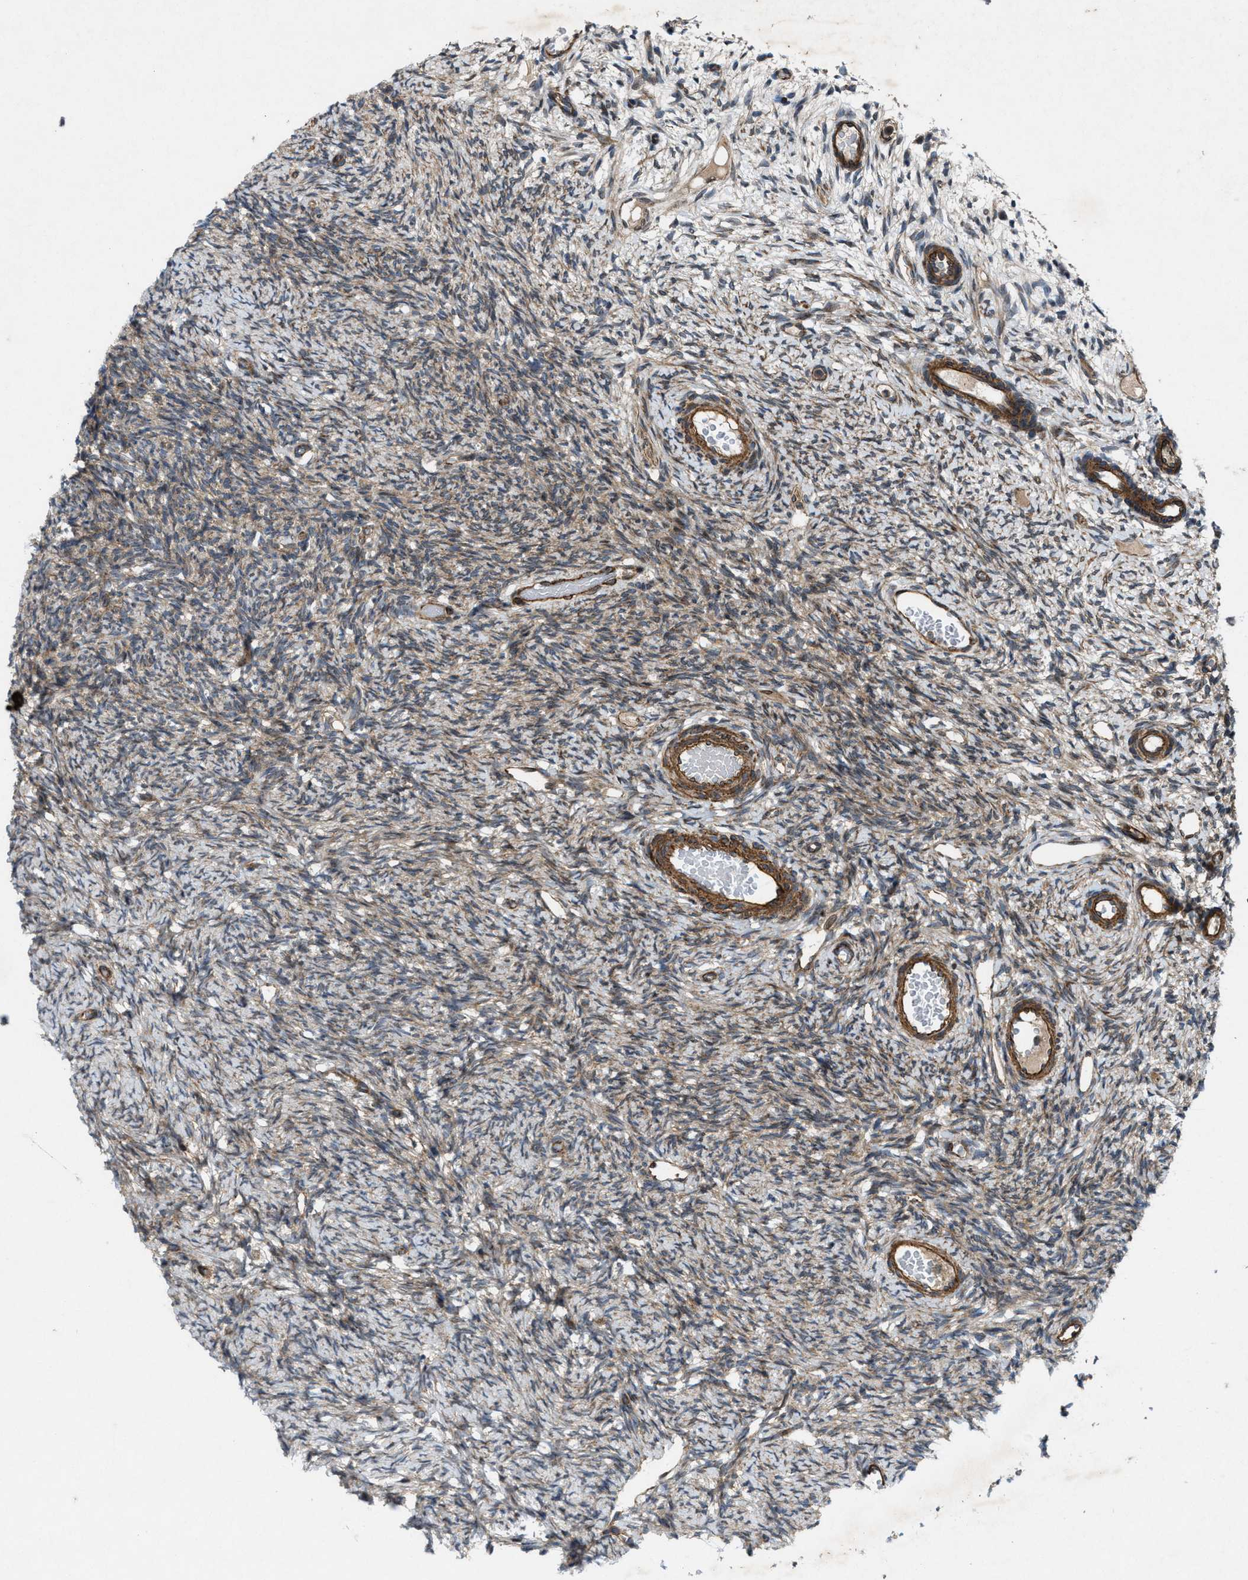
{"staining": {"intensity": "weak", "quantity": ">75%", "location": "cytoplasmic/membranous"}, "tissue": "ovary", "cell_type": "Ovarian stroma cells", "image_type": "normal", "snomed": [{"axis": "morphology", "description": "Normal tissue, NOS"}, {"axis": "topography", "description": "Ovary"}], "caption": "The photomicrograph shows a brown stain indicating the presence of a protein in the cytoplasmic/membranous of ovarian stroma cells in ovary.", "gene": "URGCP", "patient": {"sex": "female", "age": 33}}